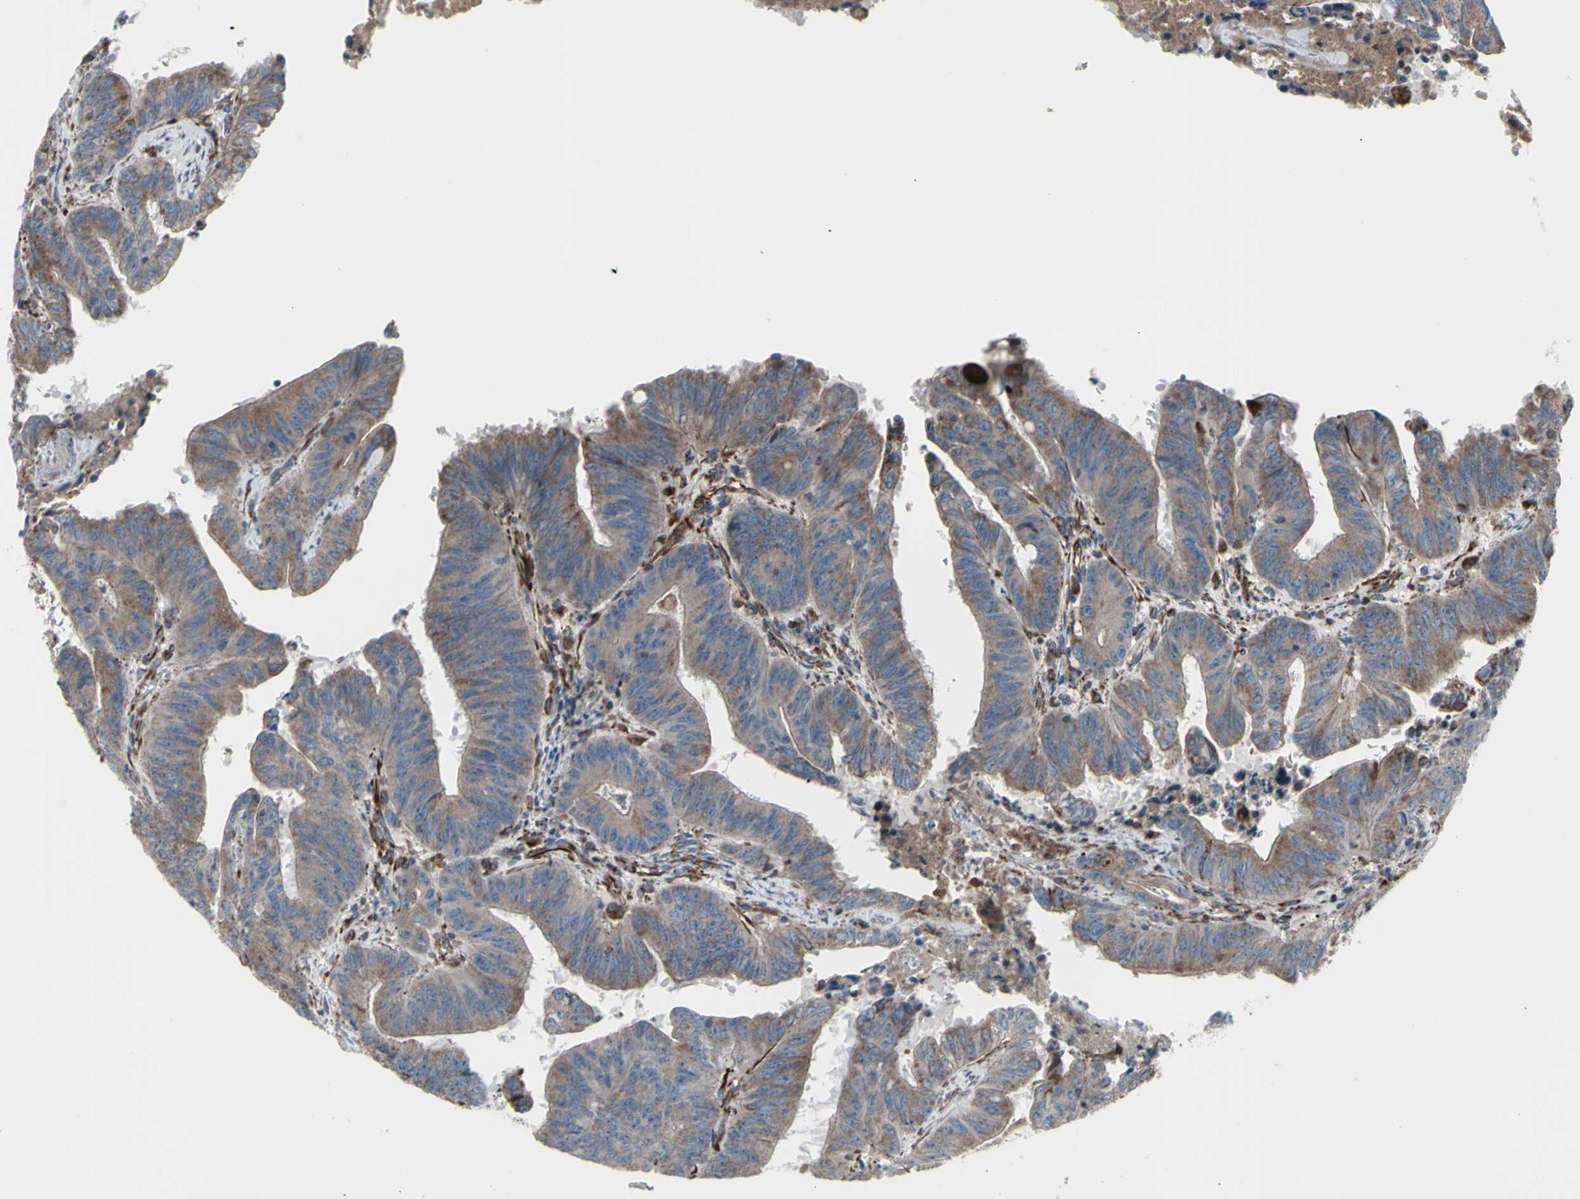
{"staining": {"intensity": "weak", "quantity": ">75%", "location": "cytoplasmic/membranous"}, "tissue": "colorectal cancer", "cell_type": "Tumor cells", "image_type": "cancer", "snomed": [{"axis": "morphology", "description": "Adenocarcinoma, NOS"}, {"axis": "topography", "description": "Colon"}], "caption": "Colorectal adenocarcinoma tissue reveals weak cytoplasmic/membranous positivity in about >75% of tumor cells, visualized by immunohistochemistry. (Brightfield microscopy of DAB IHC at high magnification).", "gene": "EMC7", "patient": {"sex": "male", "age": 45}}